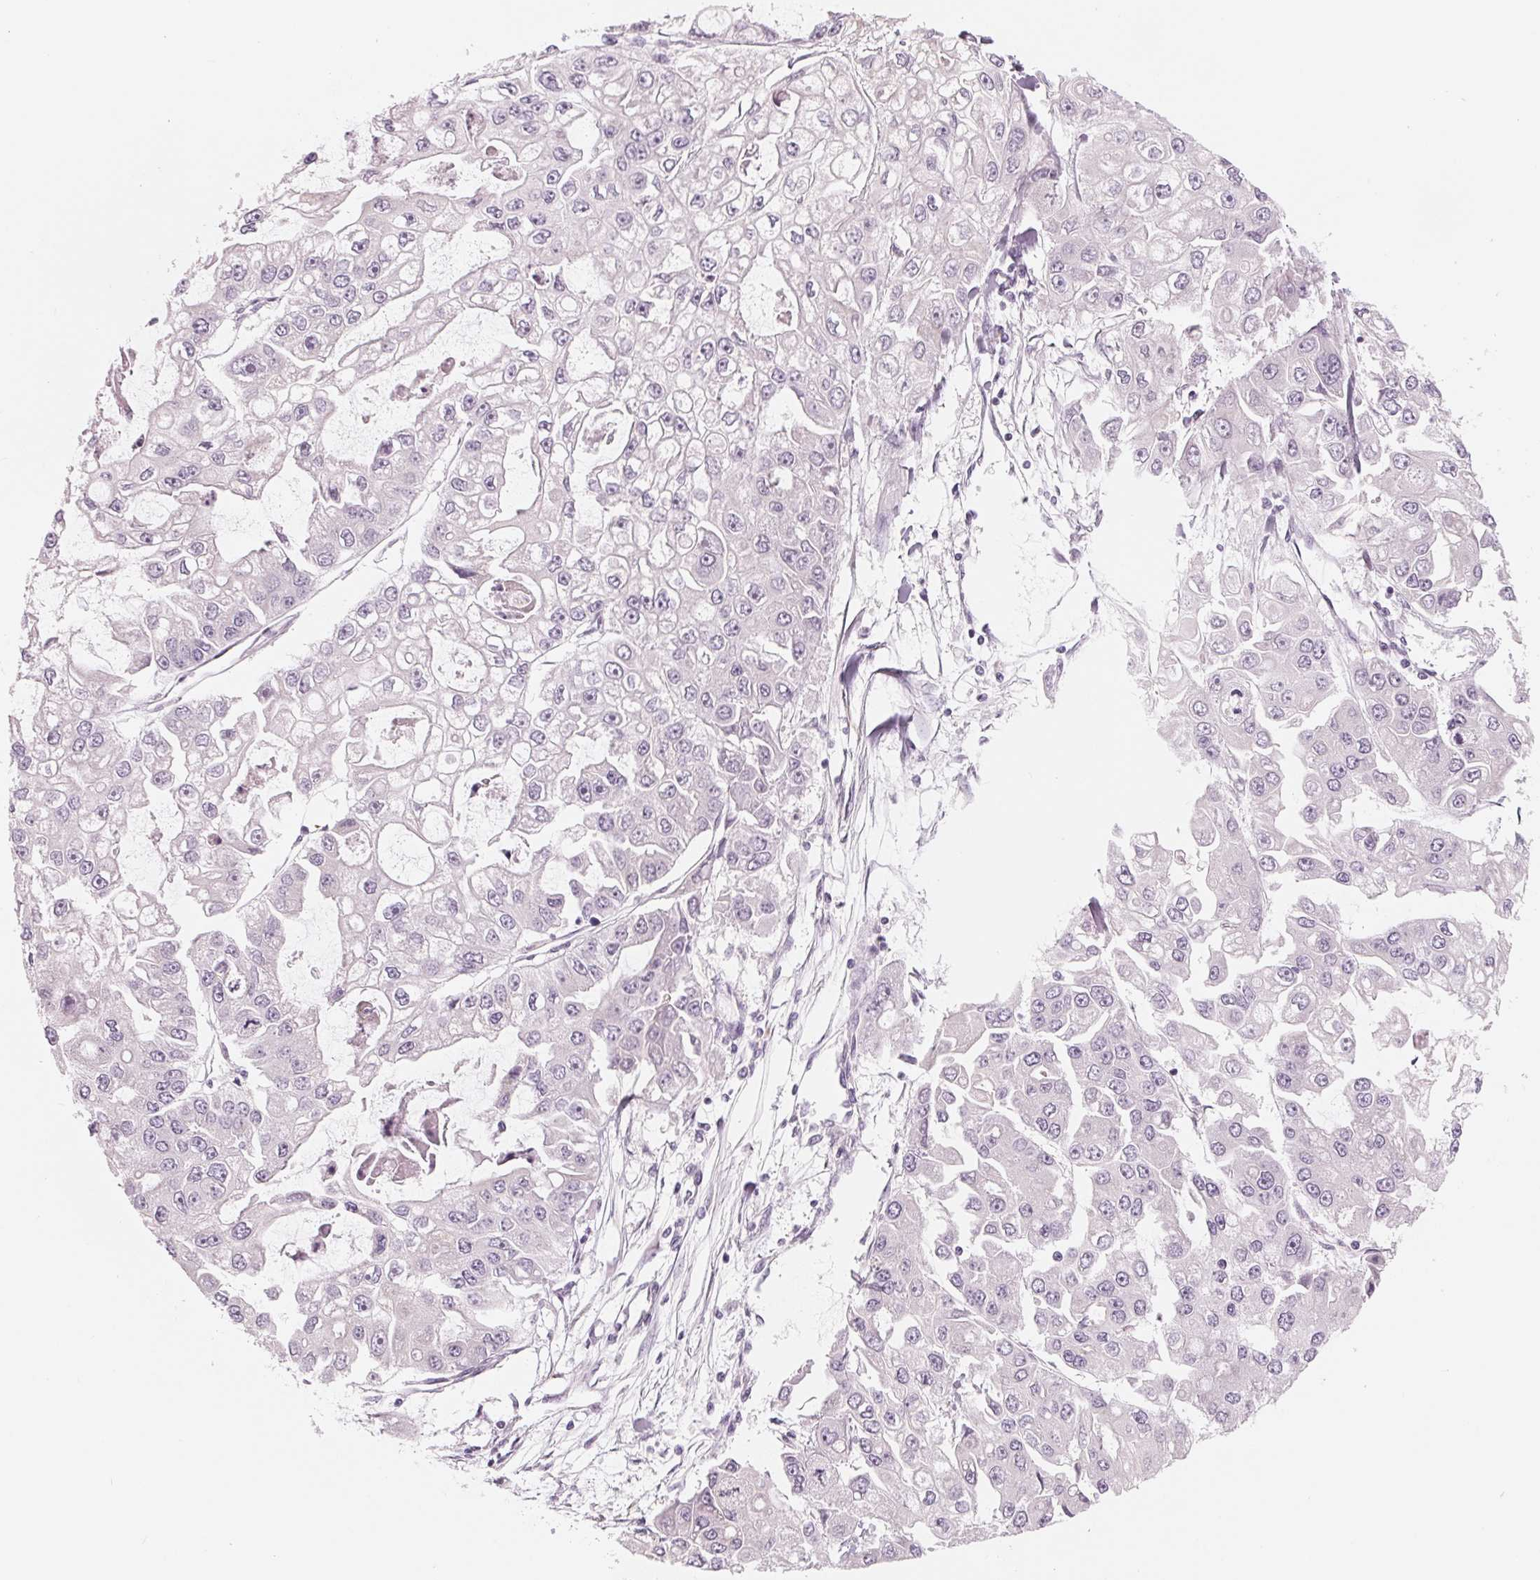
{"staining": {"intensity": "negative", "quantity": "none", "location": "none"}, "tissue": "ovarian cancer", "cell_type": "Tumor cells", "image_type": "cancer", "snomed": [{"axis": "morphology", "description": "Cystadenocarcinoma, serous, NOS"}, {"axis": "topography", "description": "Ovary"}], "caption": "Immunohistochemistry (IHC) histopathology image of neoplastic tissue: ovarian cancer stained with DAB shows no significant protein staining in tumor cells.", "gene": "IL9R", "patient": {"sex": "female", "age": 56}}